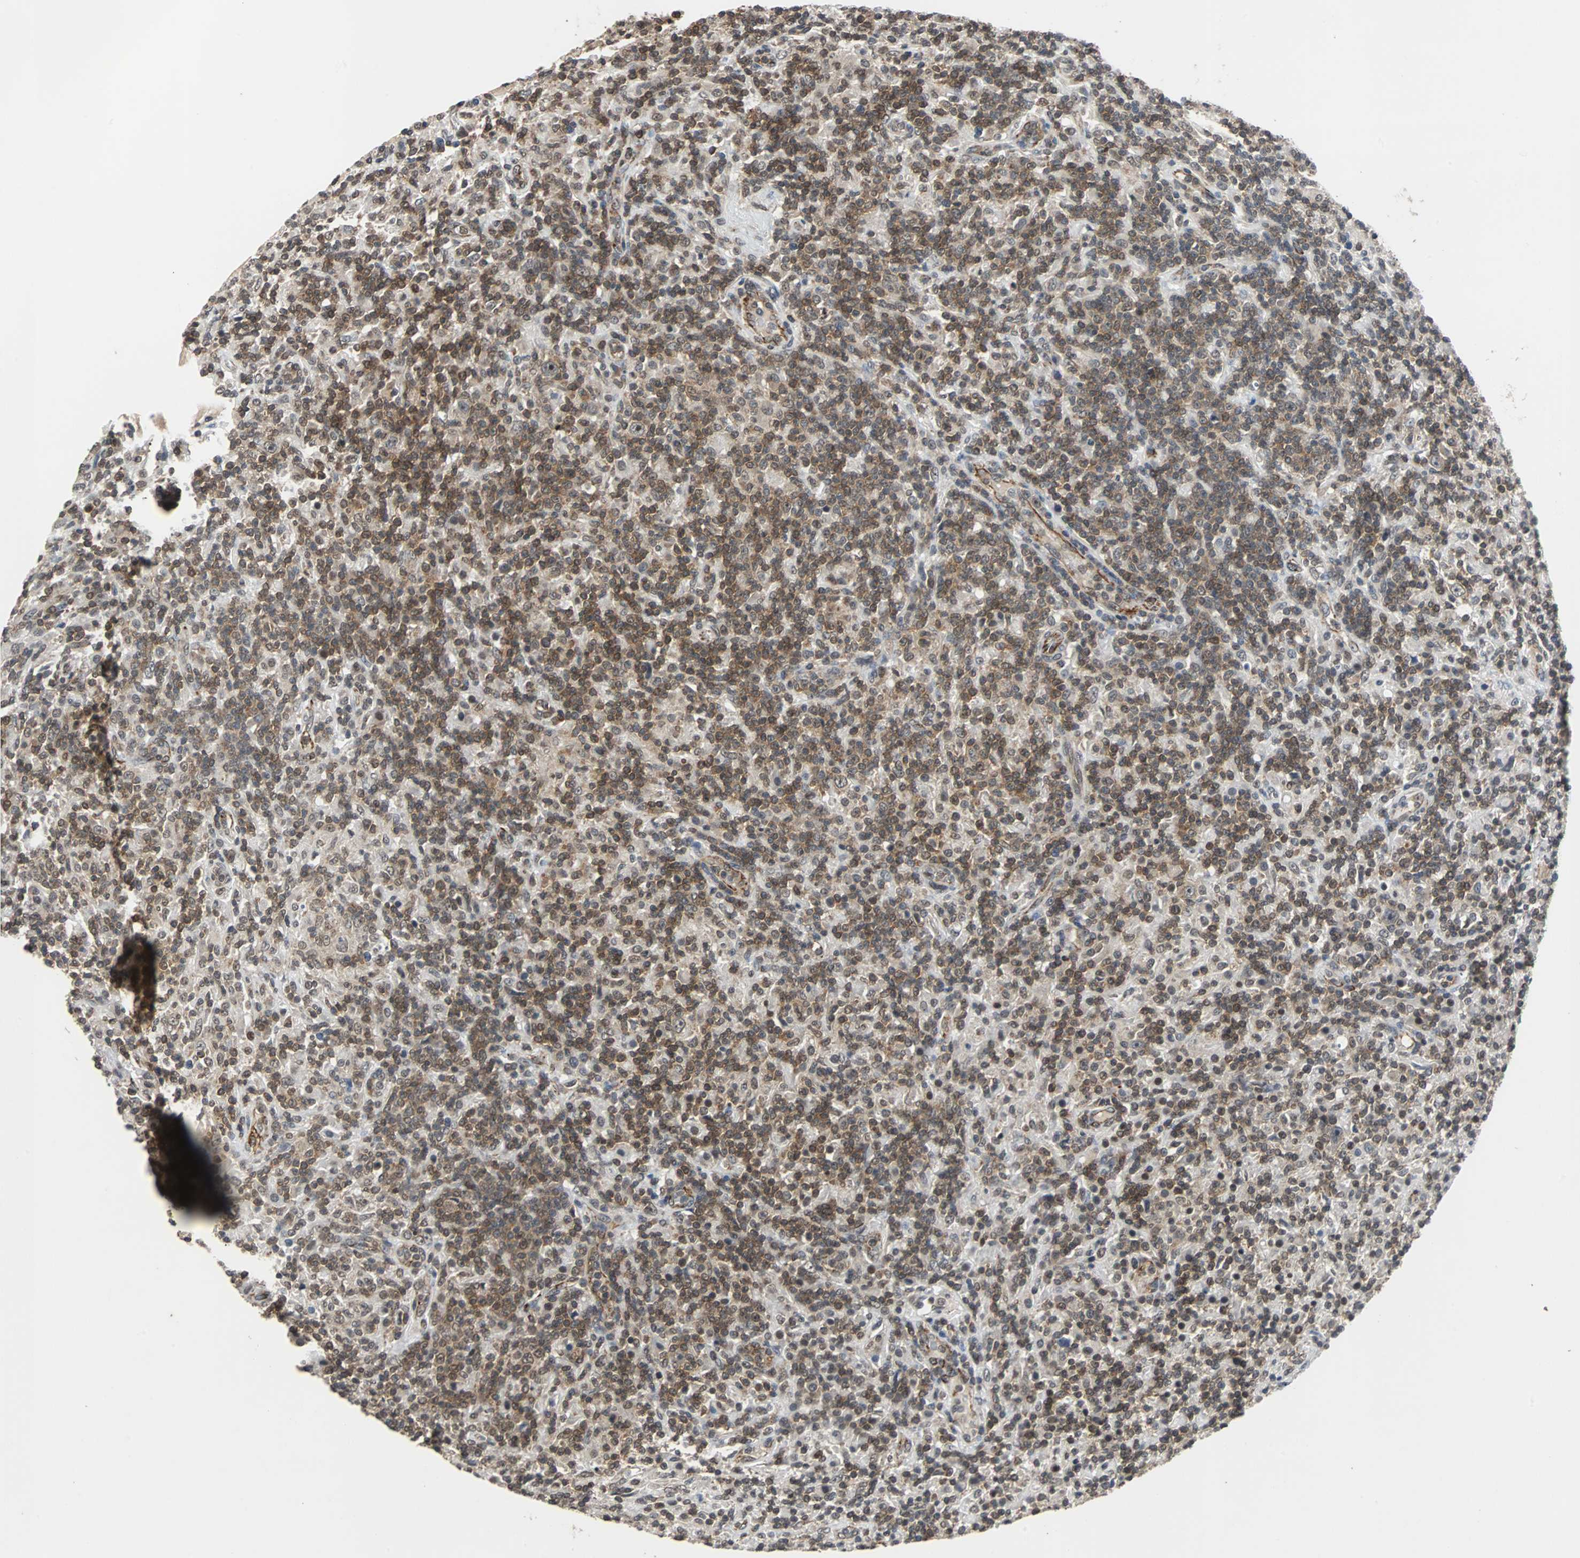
{"staining": {"intensity": "moderate", "quantity": ">75%", "location": "cytoplasmic/membranous"}, "tissue": "lymphoma", "cell_type": "Tumor cells", "image_type": "cancer", "snomed": [{"axis": "morphology", "description": "Hodgkin's disease, NOS"}, {"axis": "topography", "description": "Lymph node"}], "caption": "IHC photomicrograph of neoplastic tissue: lymphoma stained using IHC demonstrates medium levels of moderate protein expression localized specifically in the cytoplasmic/membranous of tumor cells, appearing as a cytoplasmic/membranous brown color.", "gene": "LSR", "patient": {"sex": "male", "age": 70}}